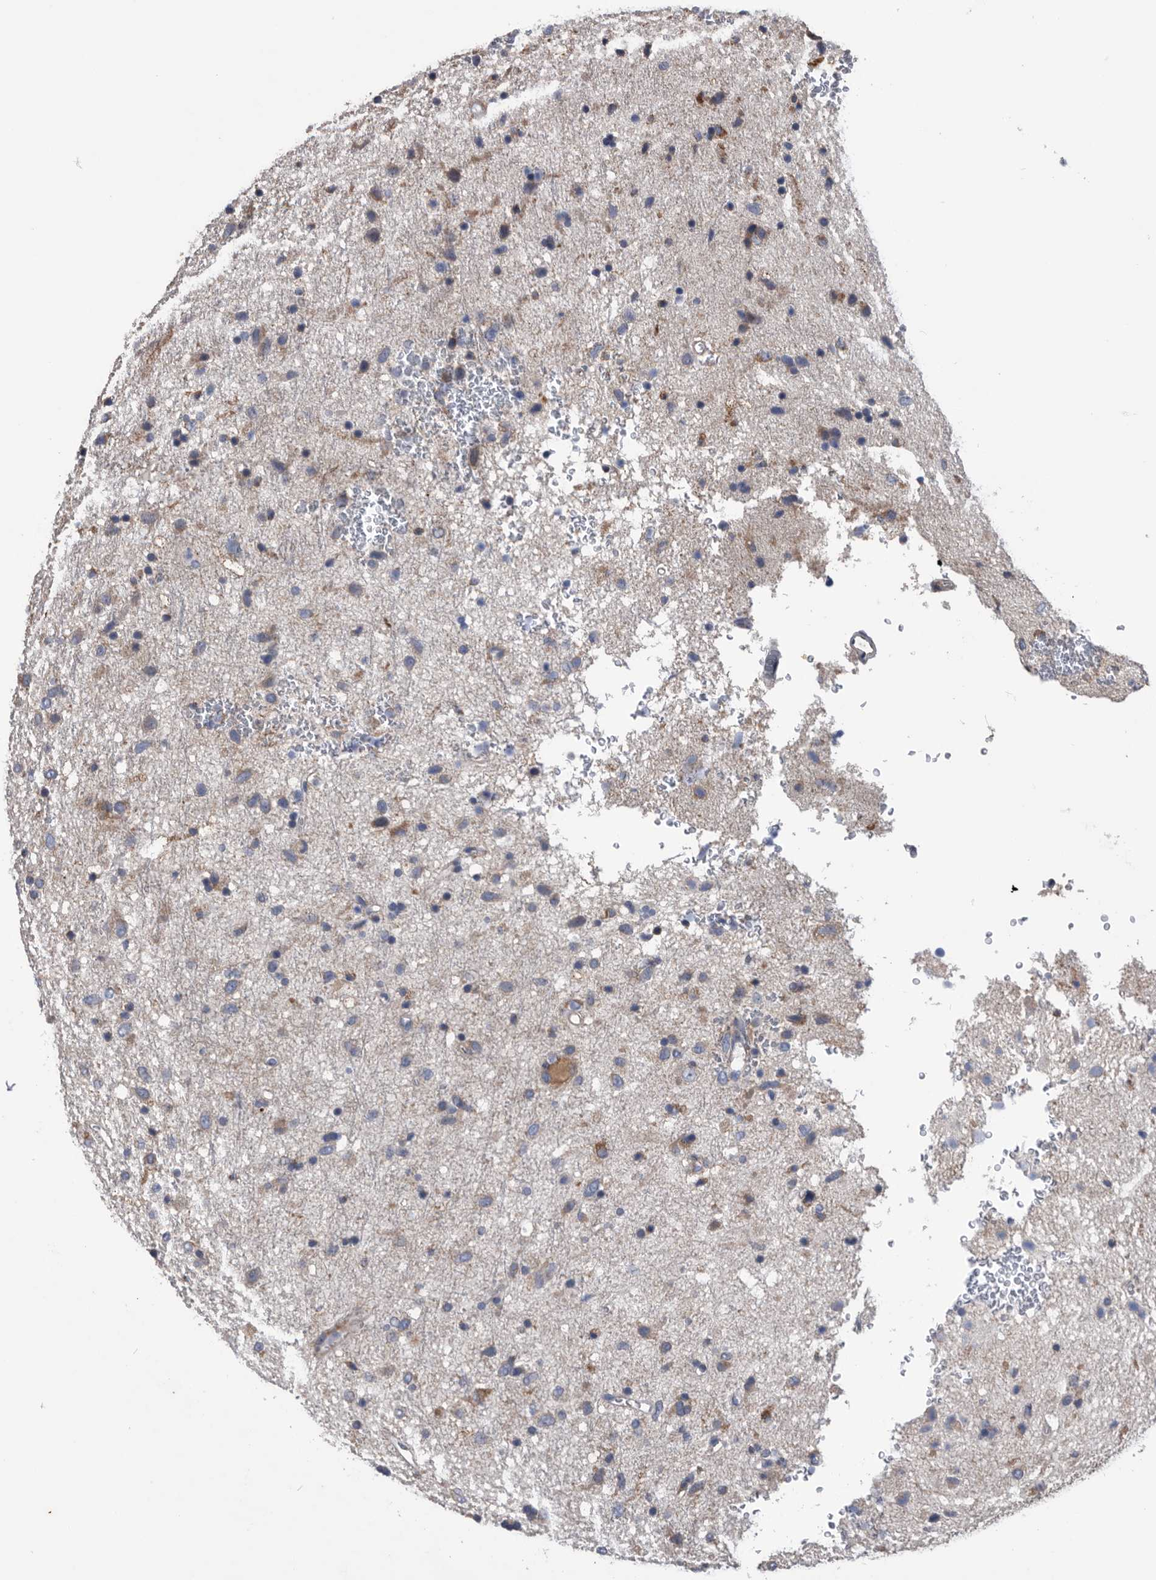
{"staining": {"intensity": "moderate", "quantity": "<25%", "location": "cytoplasmic/membranous"}, "tissue": "glioma", "cell_type": "Tumor cells", "image_type": "cancer", "snomed": [{"axis": "morphology", "description": "Glioma, malignant, Low grade"}, {"axis": "topography", "description": "Brain"}], "caption": "Immunohistochemistry (IHC) of glioma reveals low levels of moderate cytoplasmic/membranous expression in about <25% of tumor cells. (IHC, brightfield microscopy, high magnification).", "gene": "NRBP1", "patient": {"sex": "male", "age": 77}}